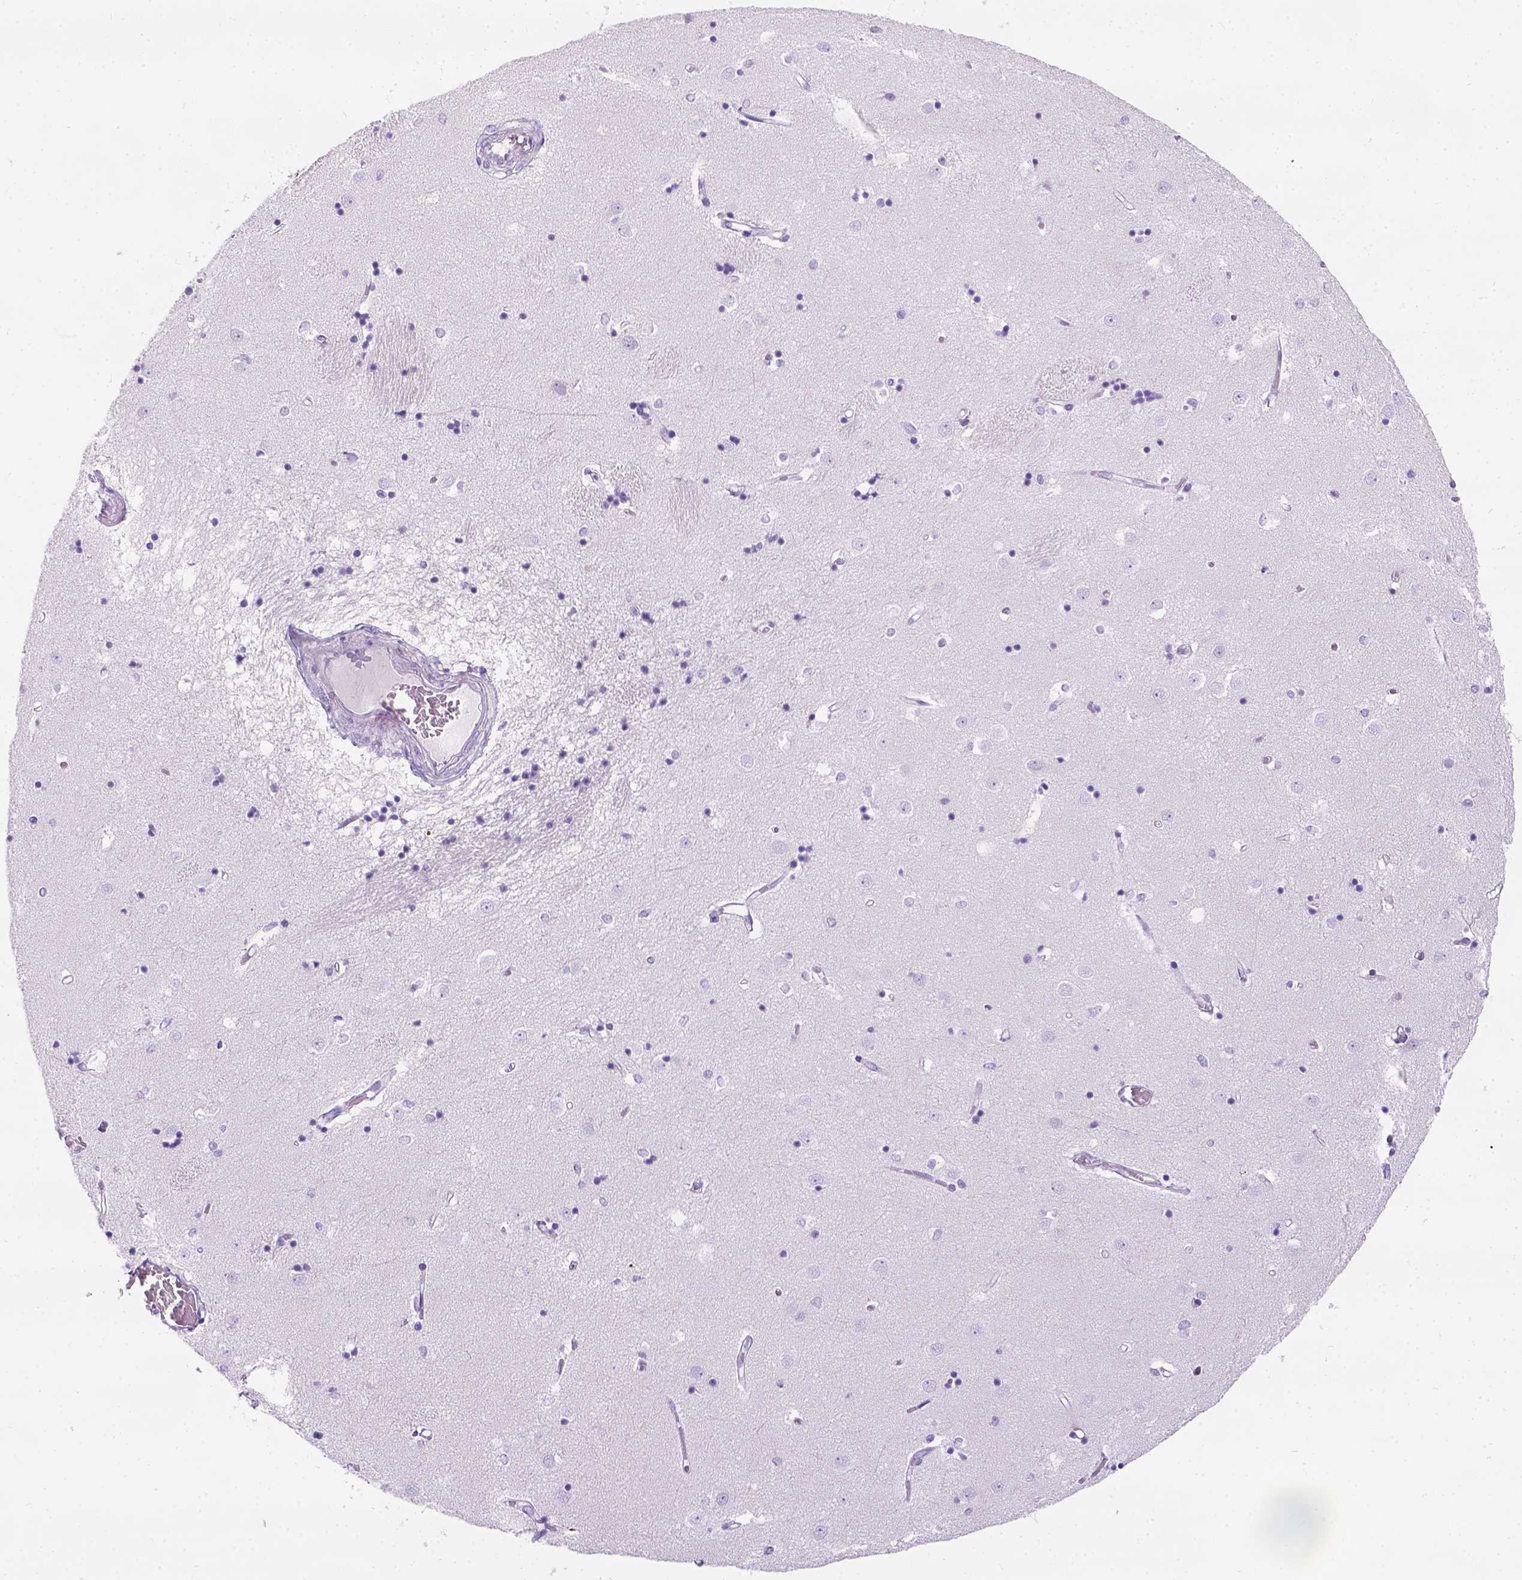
{"staining": {"intensity": "moderate", "quantity": "<25%", "location": "cytoplasmic/membranous"}, "tissue": "caudate", "cell_type": "Glial cells", "image_type": "normal", "snomed": [{"axis": "morphology", "description": "Normal tissue, NOS"}, {"axis": "topography", "description": "Lateral ventricle wall"}], "caption": "This photomicrograph shows IHC staining of normal caudate, with low moderate cytoplasmic/membranous expression in approximately <25% of glial cells.", "gene": "C7orf57", "patient": {"sex": "male", "age": 54}}